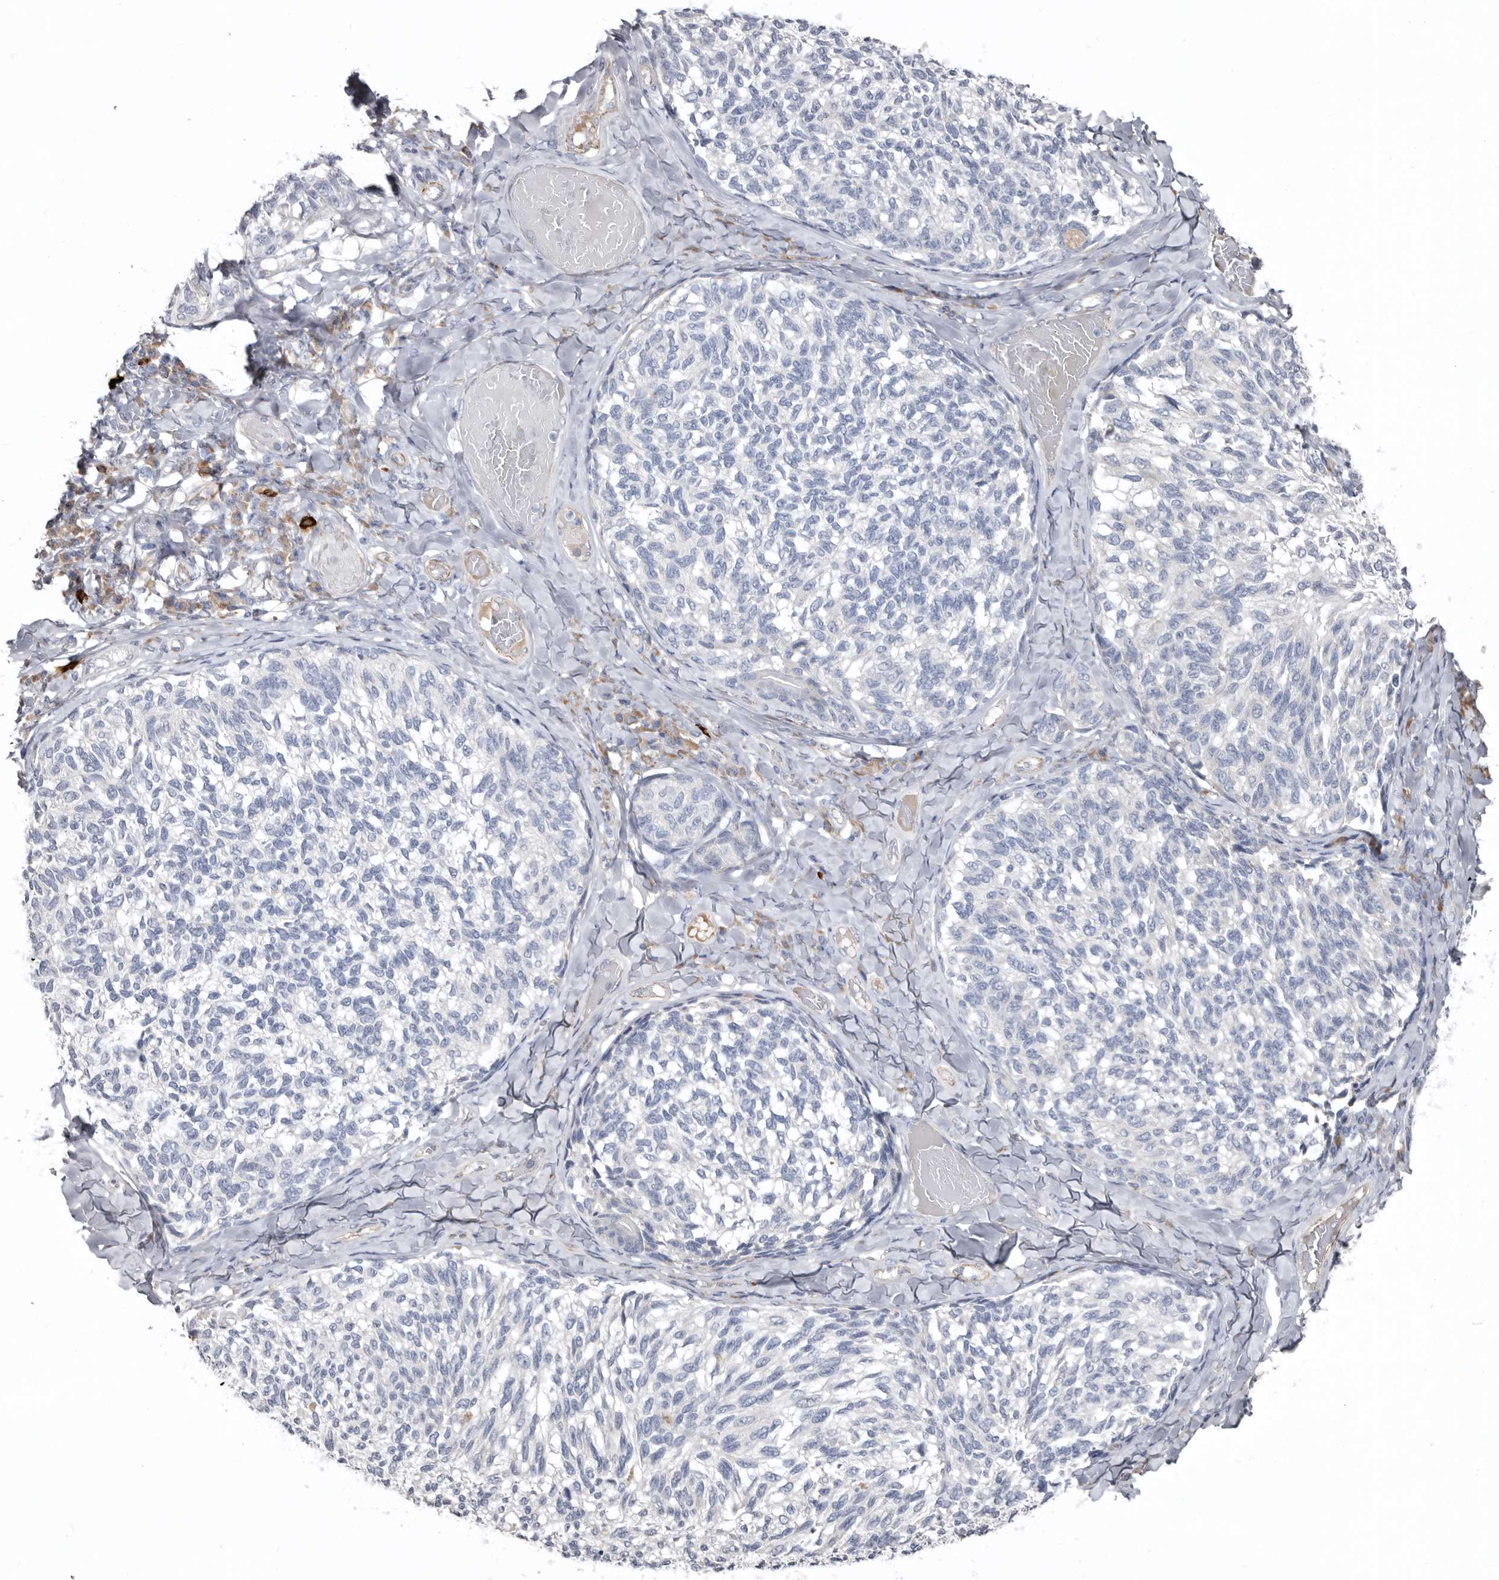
{"staining": {"intensity": "negative", "quantity": "none", "location": "none"}, "tissue": "melanoma", "cell_type": "Tumor cells", "image_type": "cancer", "snomed": [{"axis": "morphology", "description": "Malignant melanoma, NOS"}, {"axis": "topography", "description": "Skin"}], "caption": "The micrograph reveals no significant expression in tumor cells of melanoma.", "gene": "ZNF114", "patient": {"sex": "female", "age": 73}}